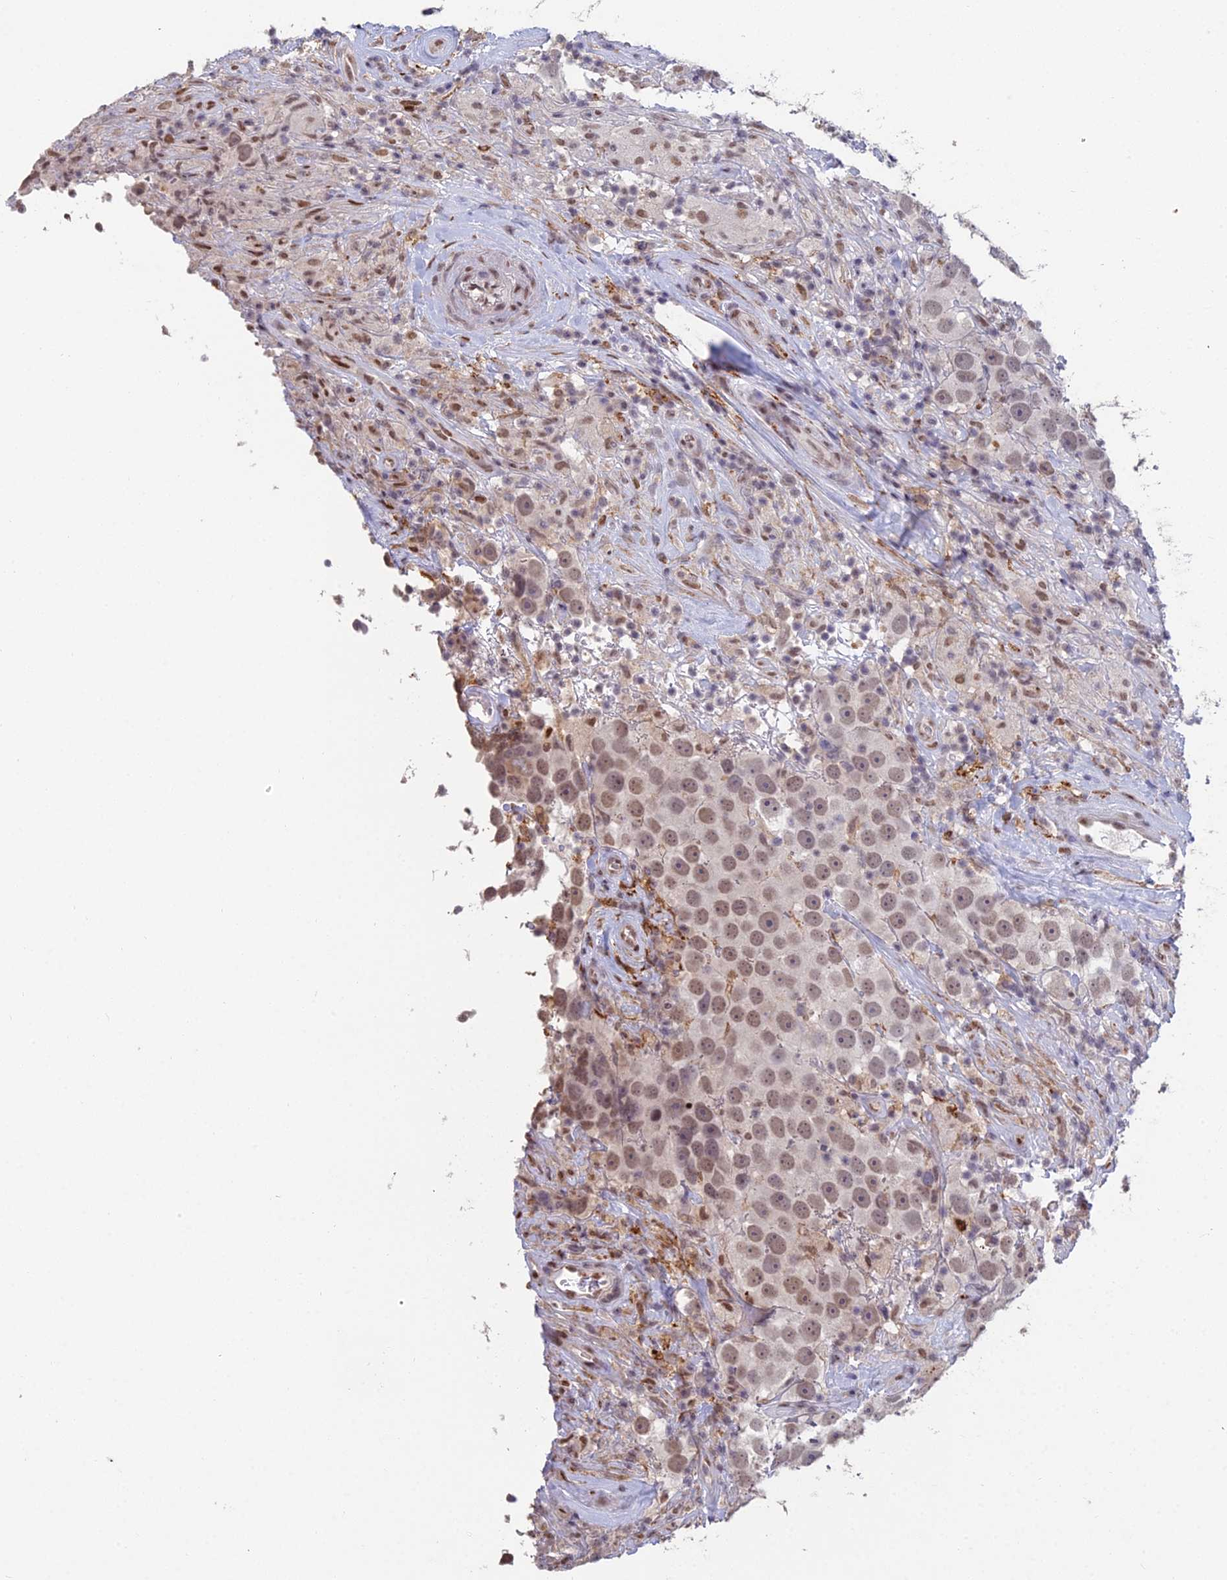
{"staining": {"intensity": "weak", "quantity": ">75%", "location": "nuclear"}, "tissue": "testis cancer", "cell_type": "Tumor cells", "image_type": "cancer", "snomed": [{"axis": "morphology", "description": "Seminoma, NOS"}, {"axis": "topography", "description": "Testis"}], "caption": "Testis cancer was stained to show a protein in brown. There is low levels of weak nuclear expression in approximately >75% of tumor cells.", "gene": "ABHD17A", "patient": {"sex": "male", "age": 49}}